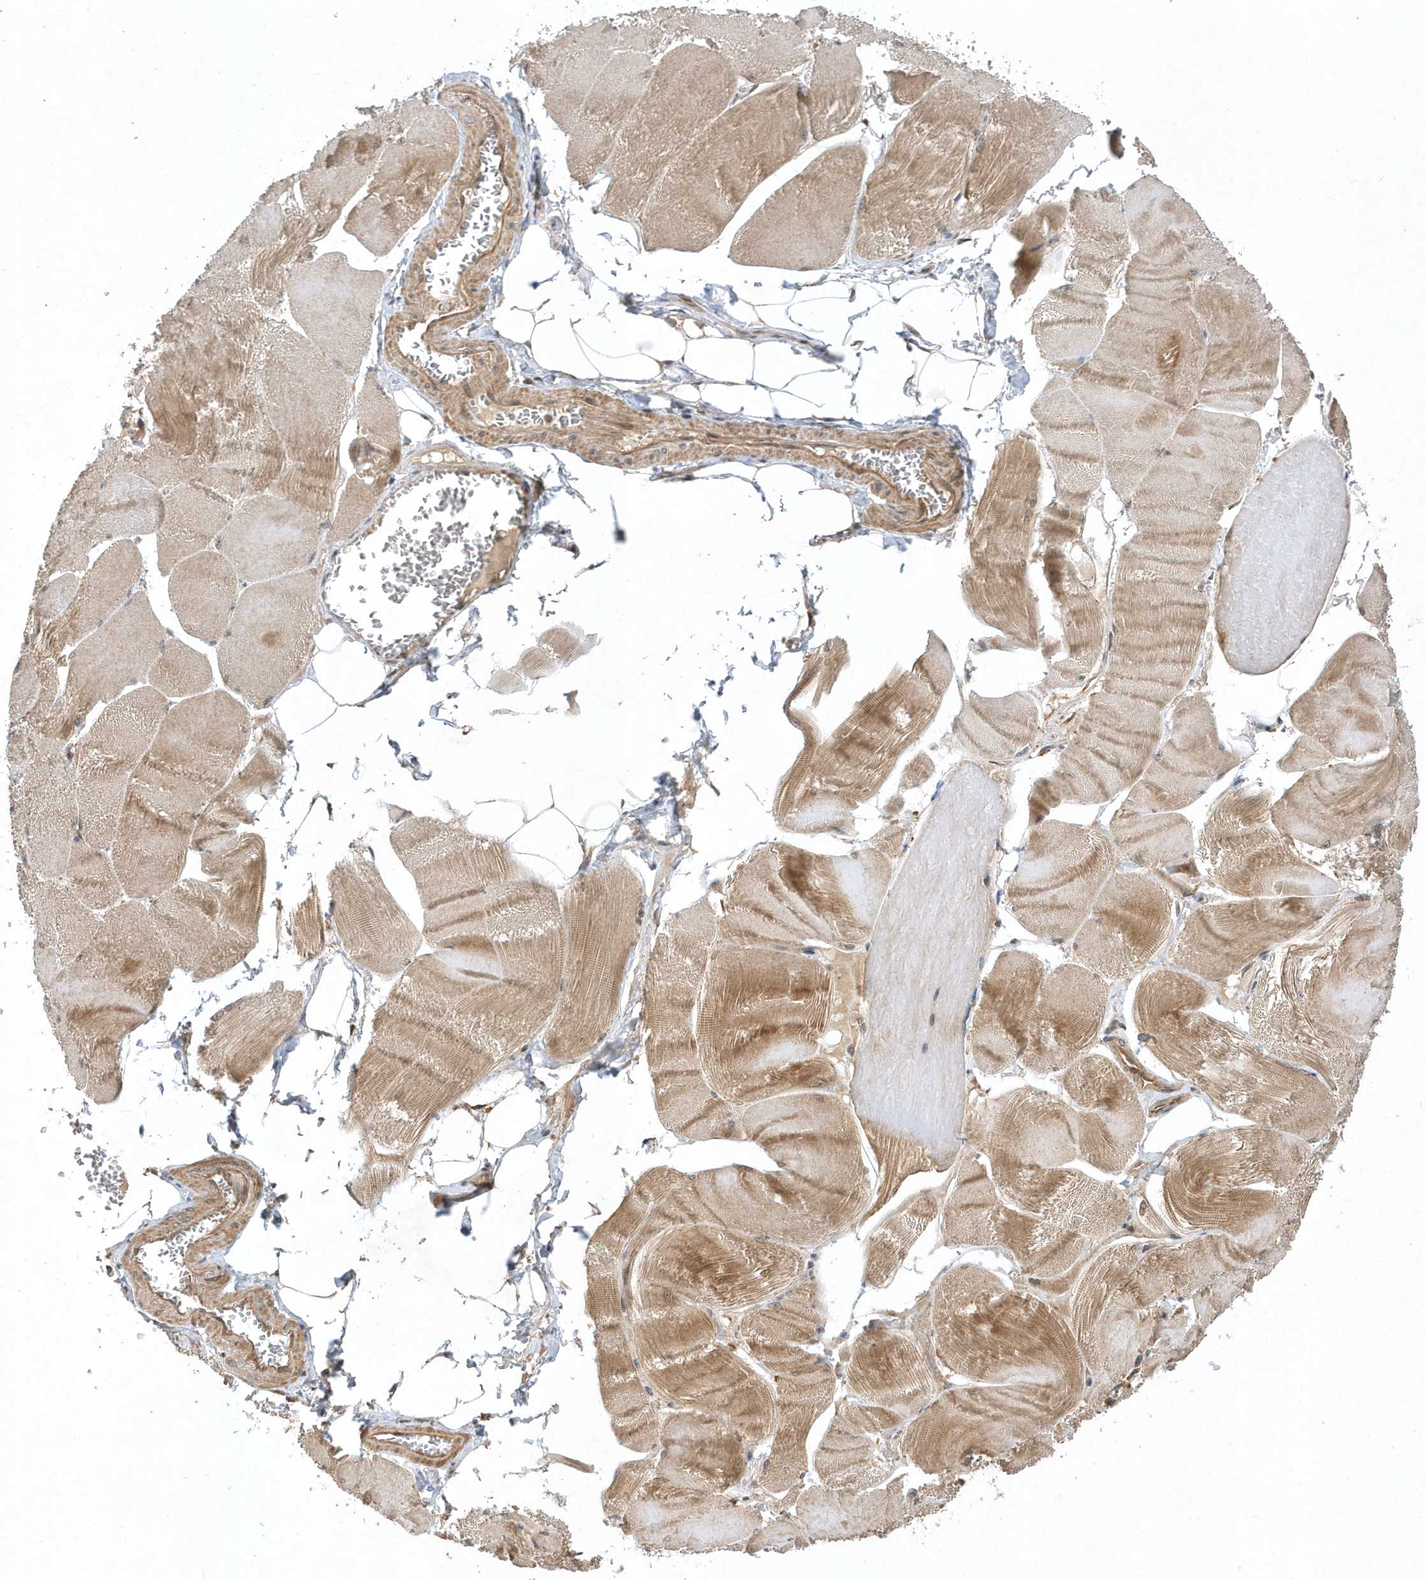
{"staining": {"intensity": "moderate", "quantity": ">75%", "location": "cytoplasmic/membranous"}, "tissue": "skeletal muscle", "cell_type": "Myocytes", "image_type": "normal", "snomed": [{"axis": "morphology", "description": "Normal tissue, NOS"}, {"axis": "morphology", "description": "Basal cell carcinoma"}, {"axis": "topography", "description": "Skeletal muscle"}], "caption": "Immunohistochemistry of unremarkable human skeletal muscle exhibits medium levels of moderate cytoplasmic/membranous staining in about >75% of myocytes.", "gene": "GFM2", "patient": {"sex": "female", "age": 64}}